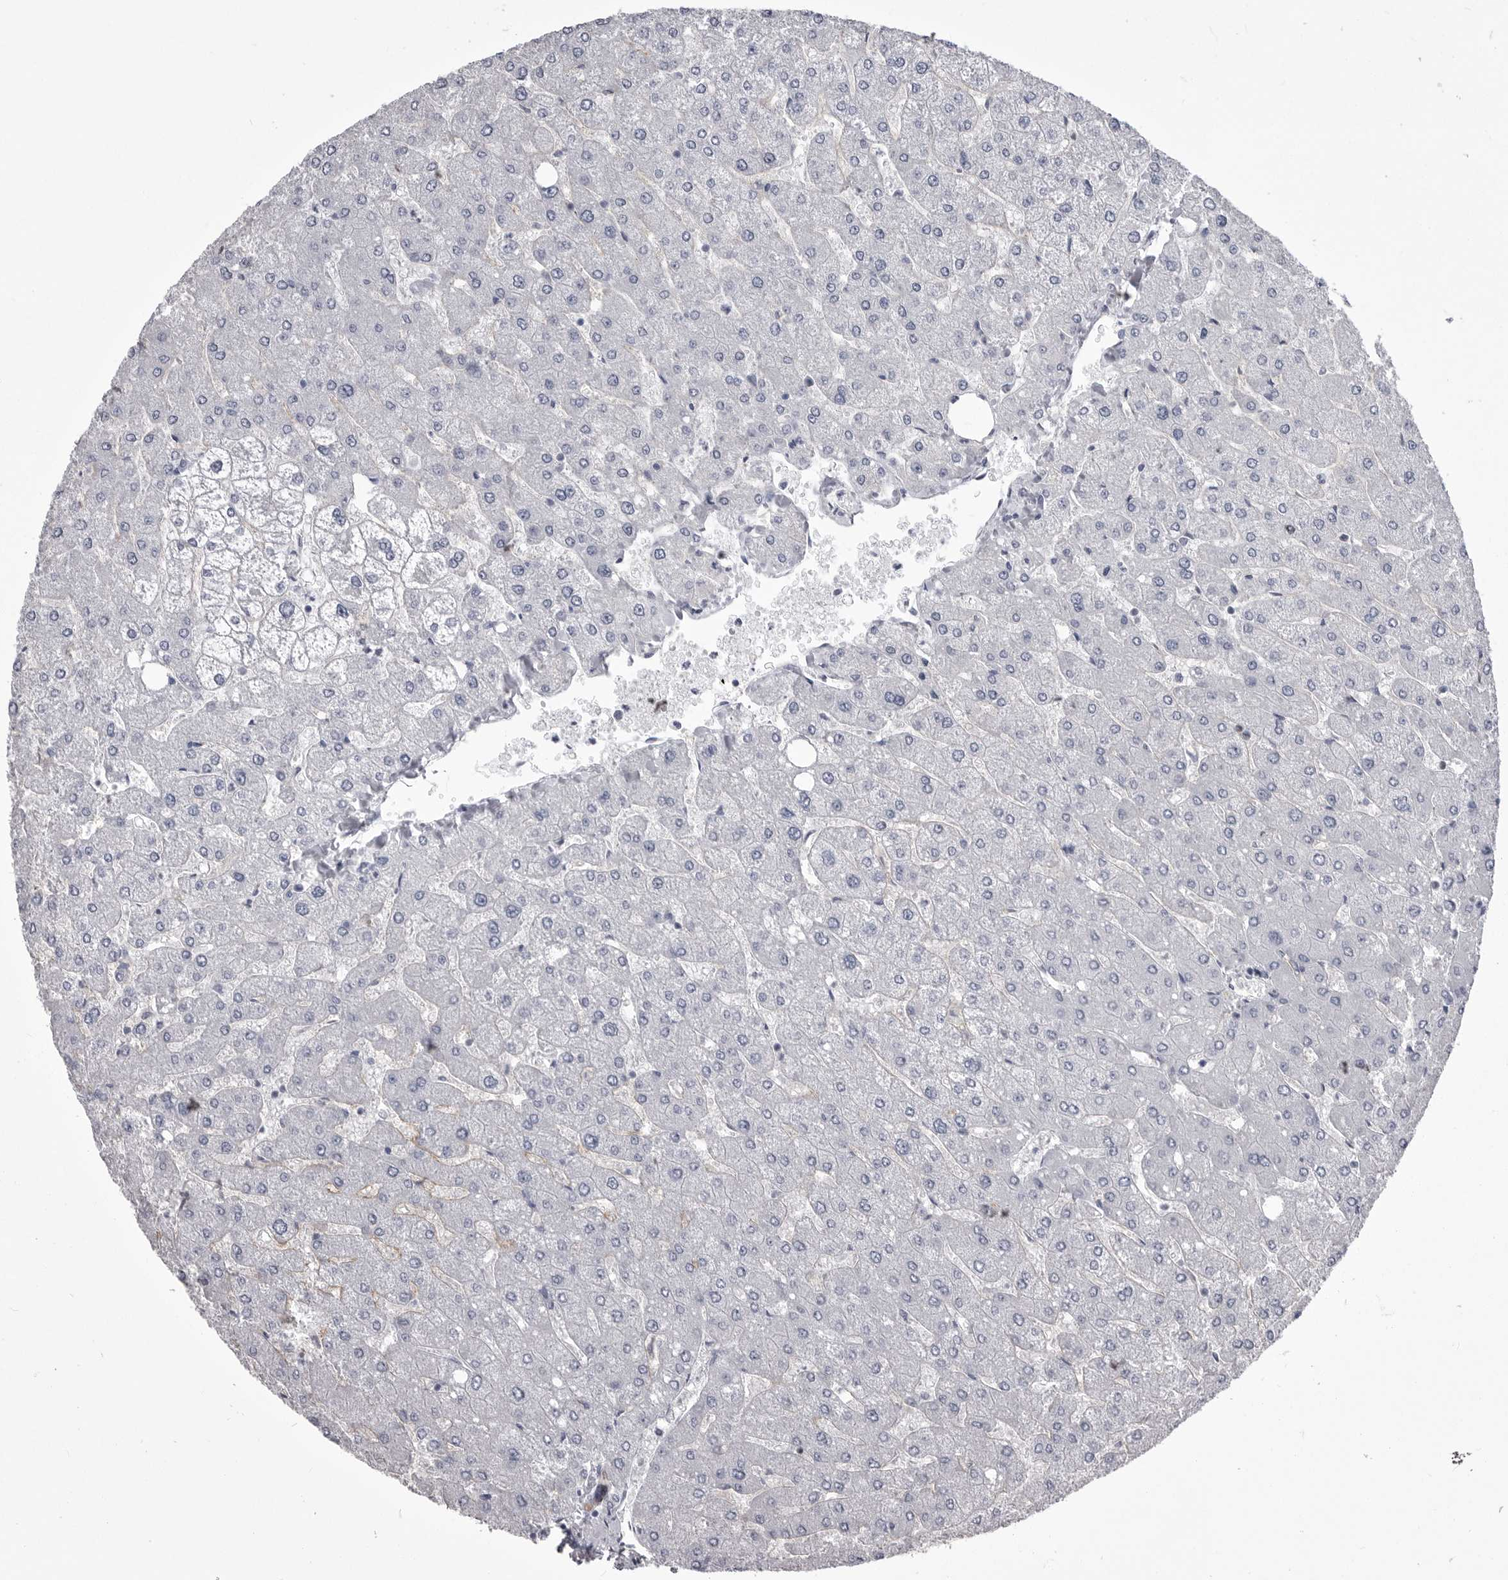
{"staining": {"intensity": "negative", "quantity": "none", "location": "none"}, "tissue": "liver", "cell_type": "Cholangiocytes", "image_type": "normal", "snomed": [{"axis": "morphology", "description": "Normal tissue, NOS"}, {"axis": "topography", "description": "Liver"}], "caption": "Normal liver was stained to show a protein in brown. There is no significant staining in cholangiocytes. The staining was performed using DAB to visualize the protein expression in brown, while the nuclei were stained in blue with hematoxylin (Magnification: 20x).", "gene": "OPLAH", "patient": {"sex": "male", "age": 55}}